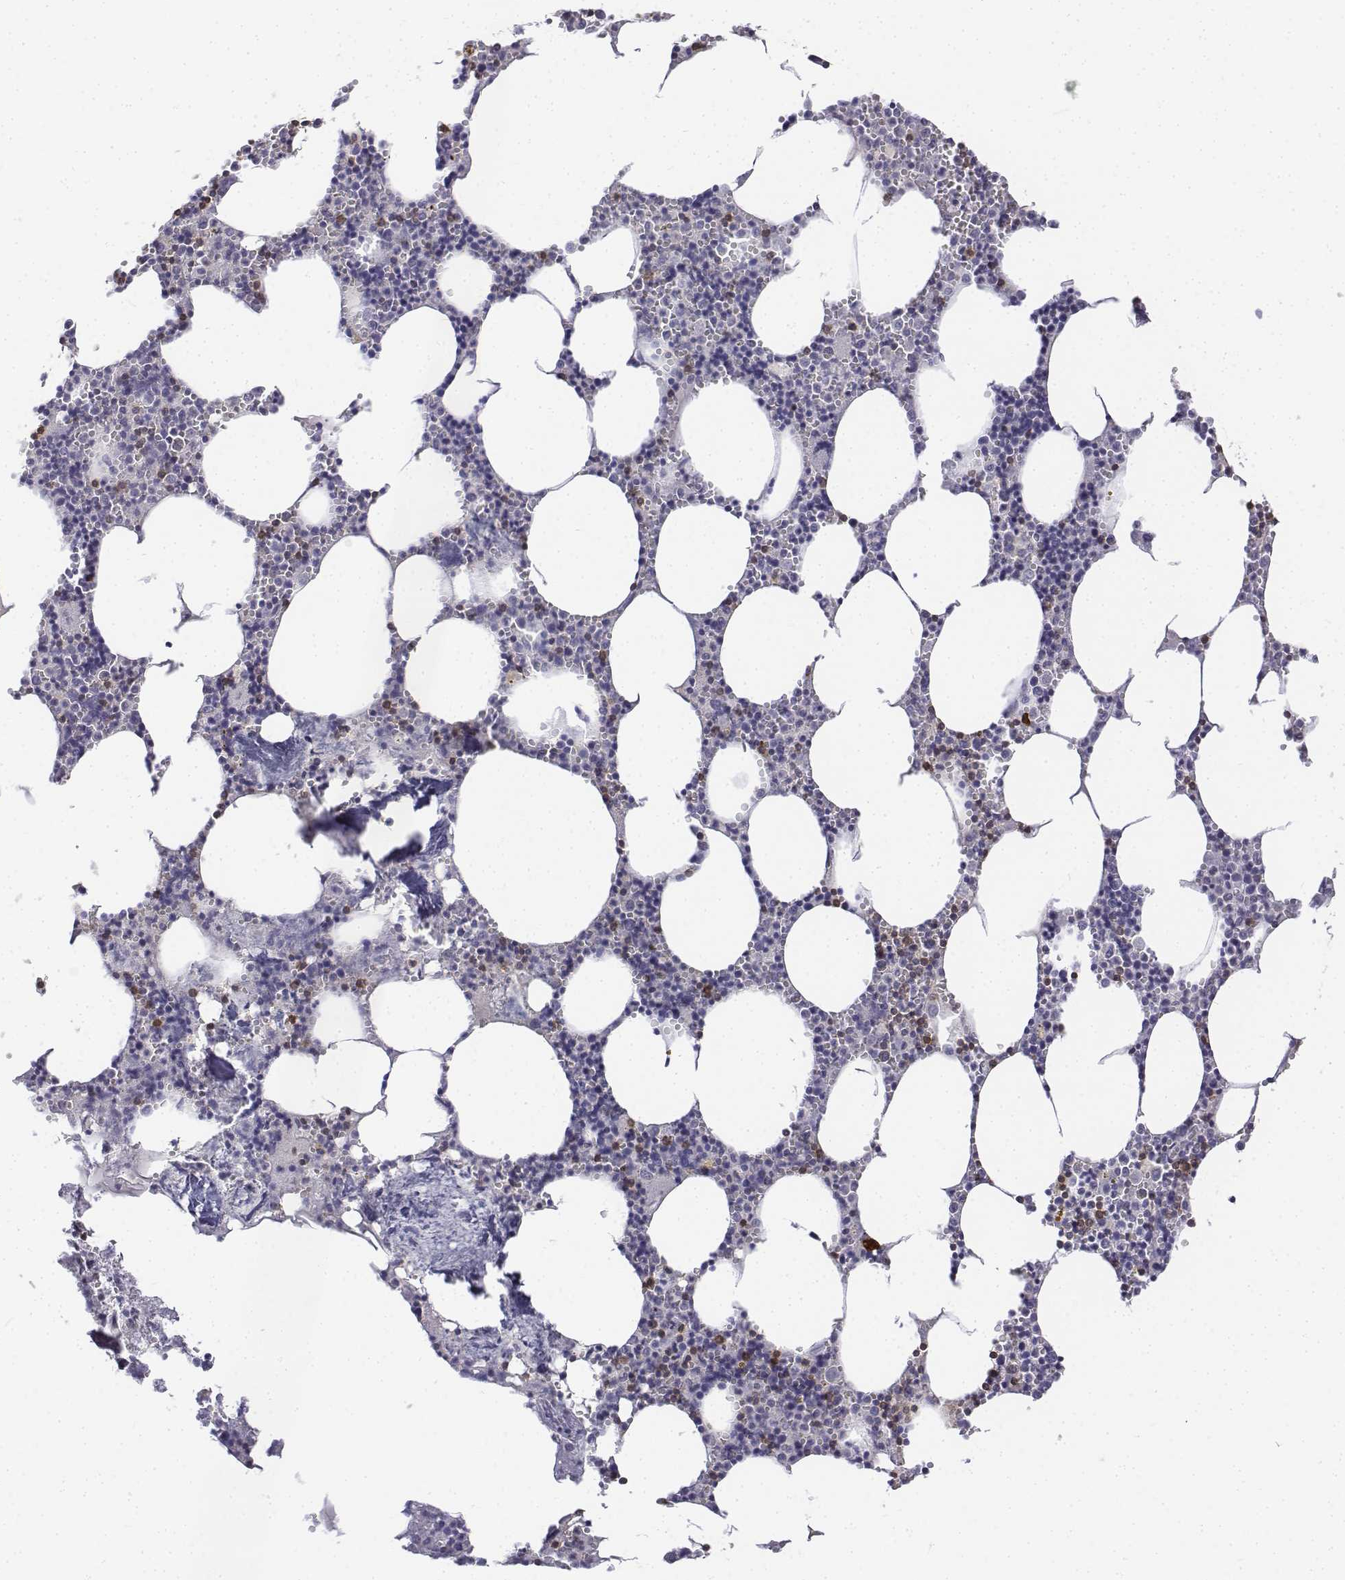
{"staining": {"intensity": "strong", "quantity": "<25%", "location": "cytoplasmic/membranous"}, "tissue": "bone marrow", "cell_type": "Hematopoietic cells", "image_type": "normal", "snomed": [{"axis": "morphology", "description": "Normal tissue, NOS"}, {"axis": "topography", "description": "Bone marrow"}], "caption": "Hematopoietic cells exhibit medium levels of strong cytoplasmic/membranous expression in about <25% of cells in normal bone marrow.", "gene": "CD3E", "patient": {"sex": "male", "age": 54}}